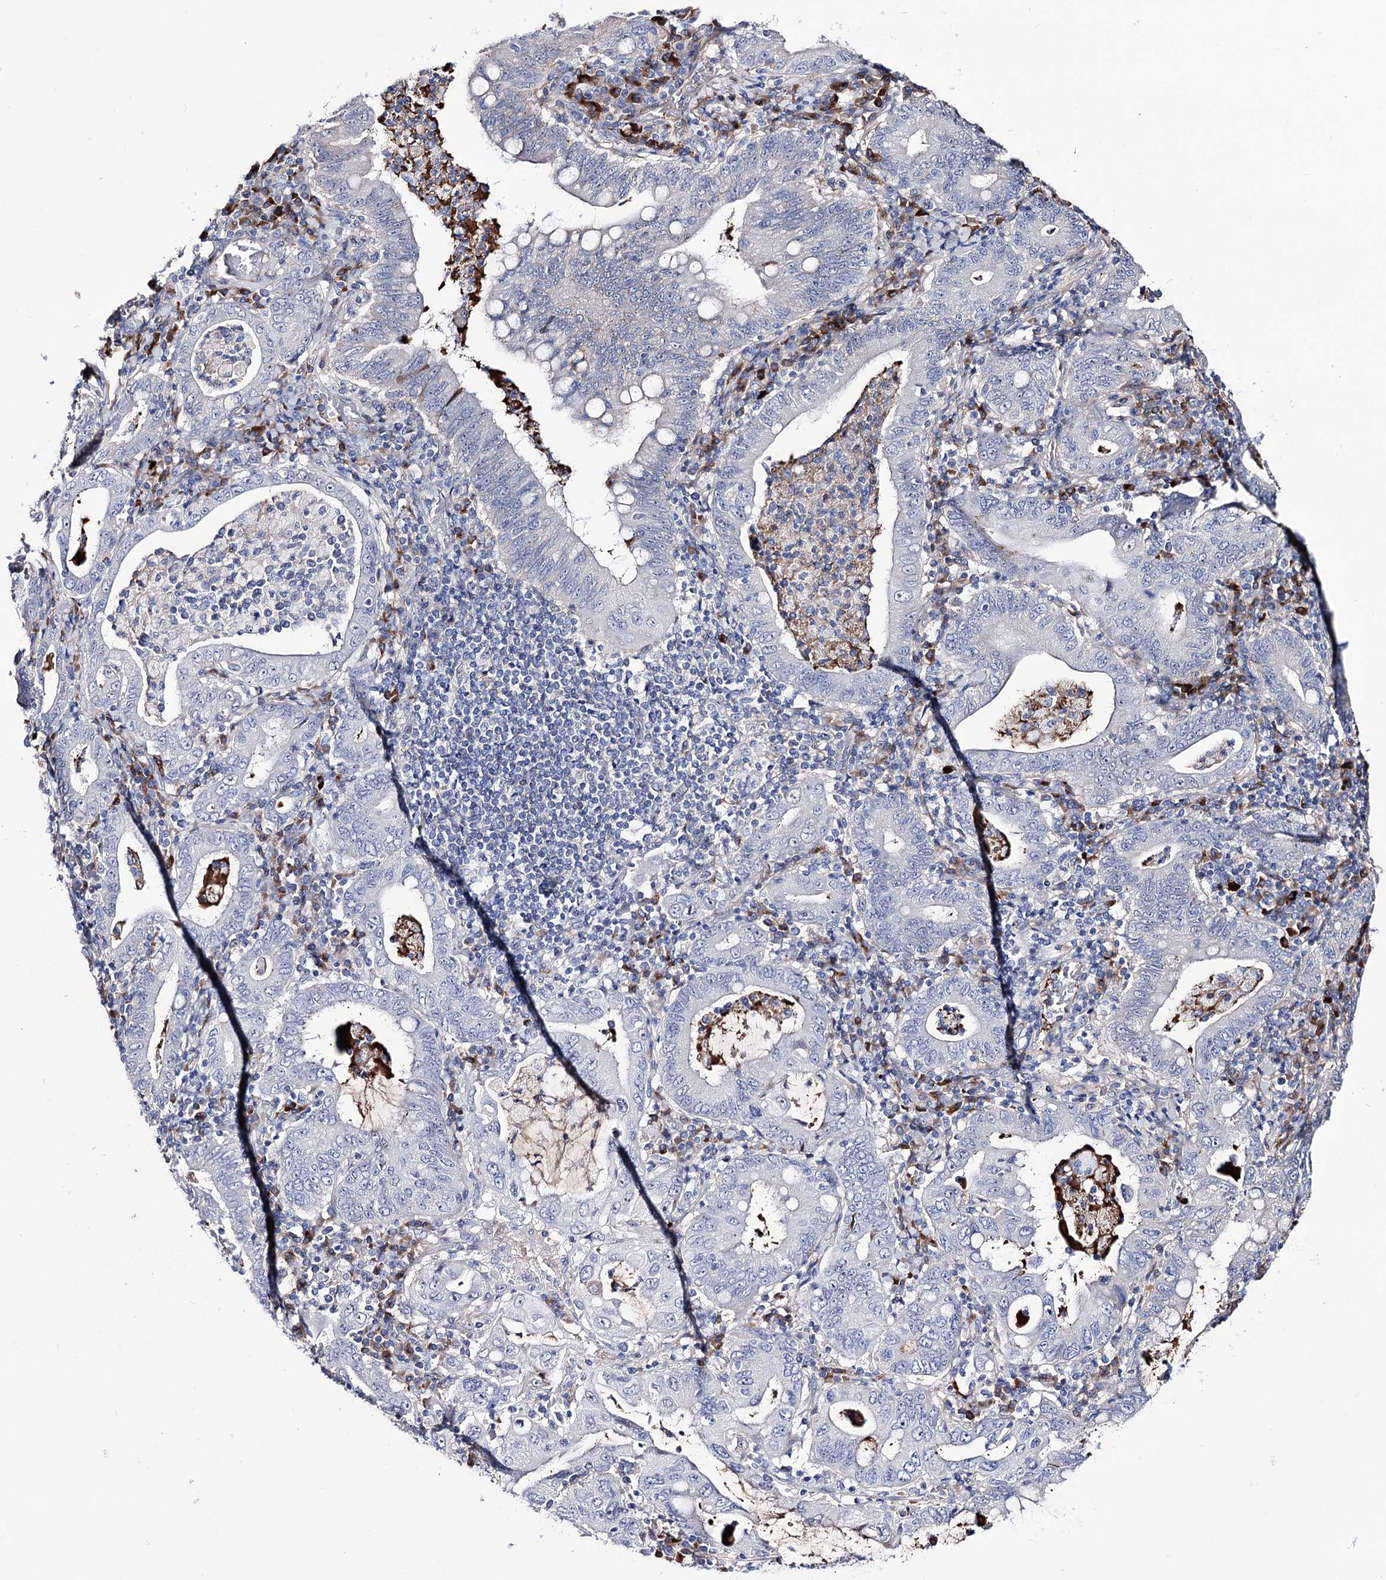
{"staining": {"intensity": "negative", "quantity": "none", "location": "none"}, "tissue": "stomach cancer", "cell_type": "Tumor cells", "image_type": "cancer", "snomed": [{"axis": "morphology", "description": "Normal tissue, NOS"}, {"axis": "morphology", "description": "Adenocarcinoma, NOS"}, {"axis": "topography", "description": "Esophagus"}, {"axis": "topography", "description": "Stomach, upper"}, {"axis": "topography", "description": "Peripheral nerve tissue"}], "caption": "Immunohistochemistry (IHC) histopathology image of human stomach cancer stained for a protein (brown), which shows no positivity in tumor cells.", "gene": "PCGF5", "patient": {"sex": "male", "age": 62}}